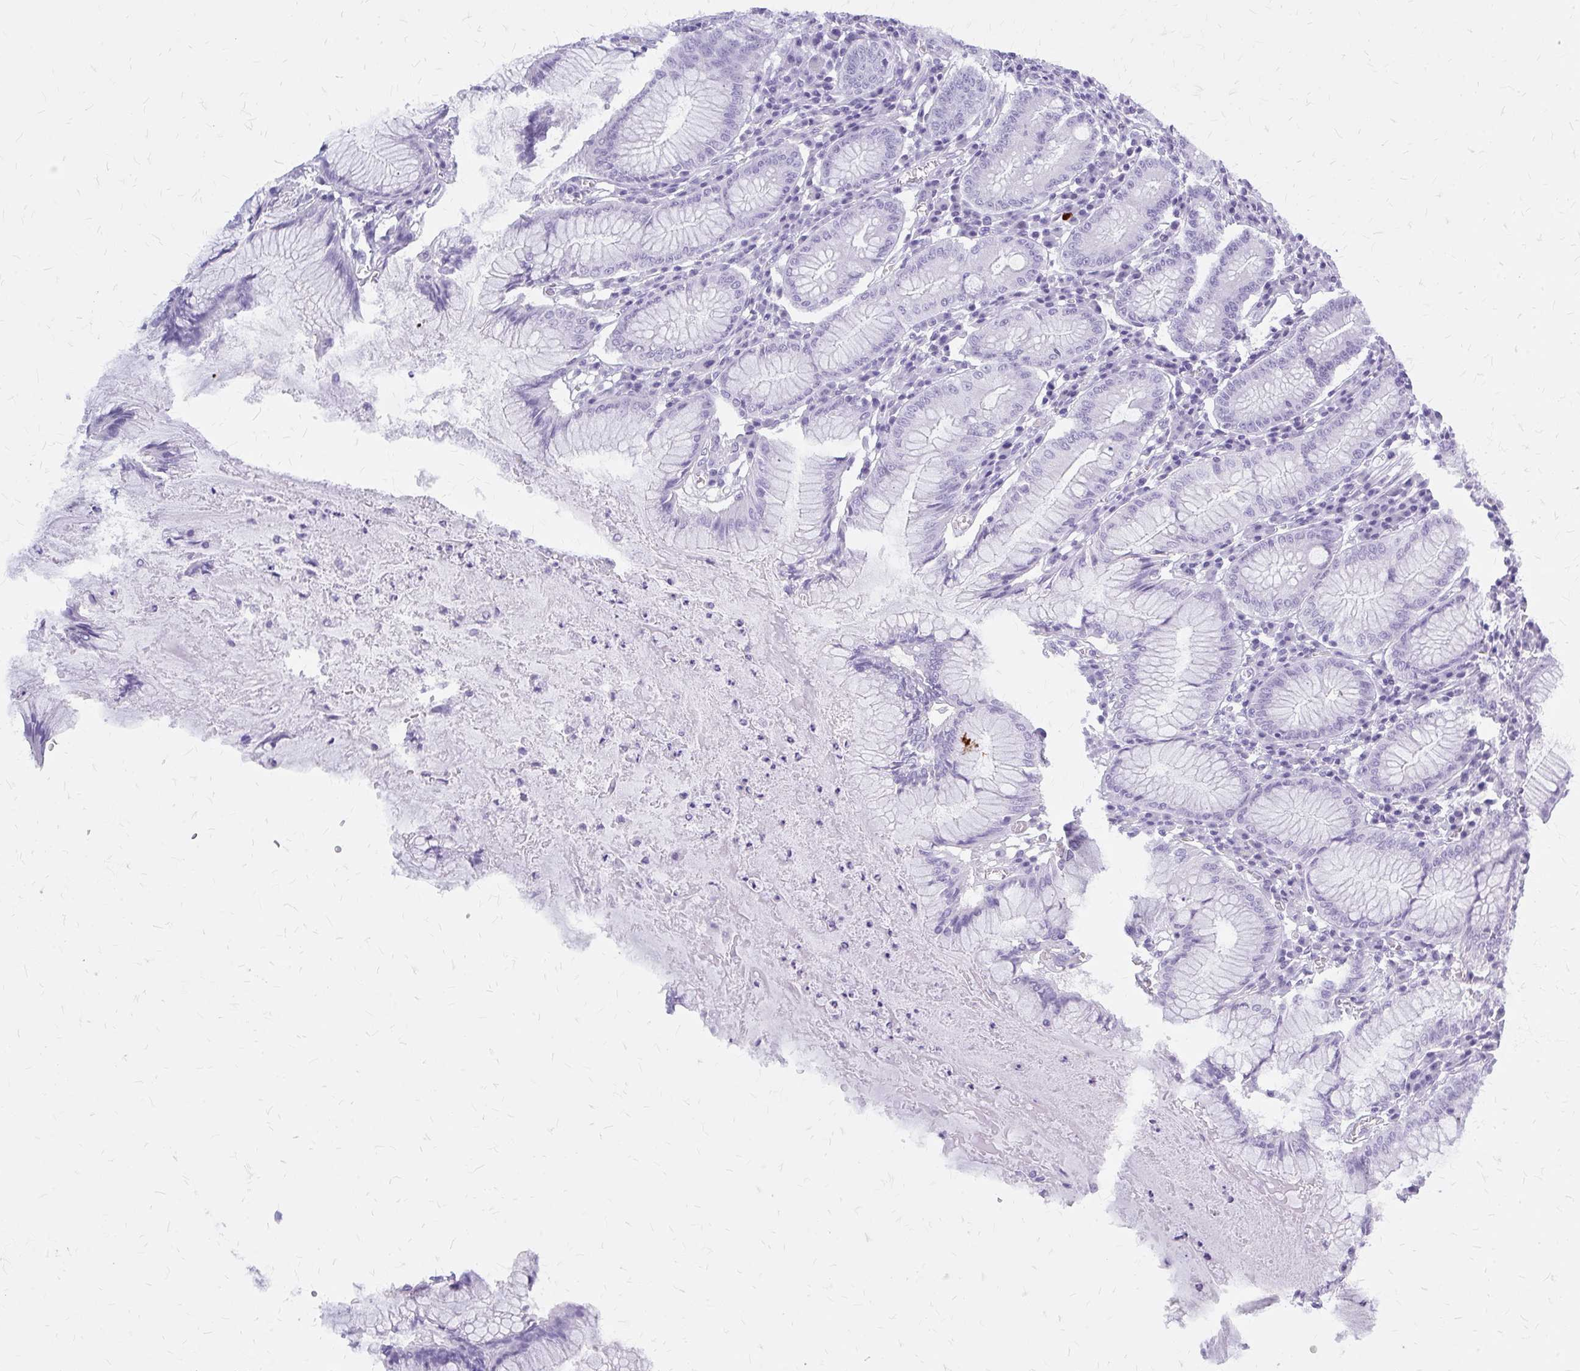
{"staining": {"intensity": "negative", "quantity": "none", "location": "none"}, "tissue": "stomach", "cell_type": "Glandular cells", "image_type": "normal", "snomed": [{"axis": "morphology", "description": "Normal tissue, NOS"}, {"axis": "topography", "description": "Stomach"}], "caption": "Immunohistochemistry (IHC) photomicrograph of benign stomach: human stomach stained with DAB reveals no significant protein expression in glandular cells. The staining is performed using DAB (3,3'-diaminobenzidine) brown chromogen with nuclei counter-stained in using hematoxylin.", "gene": "KLHDC7A", "patient": {"sex": "male", "age": 55}}